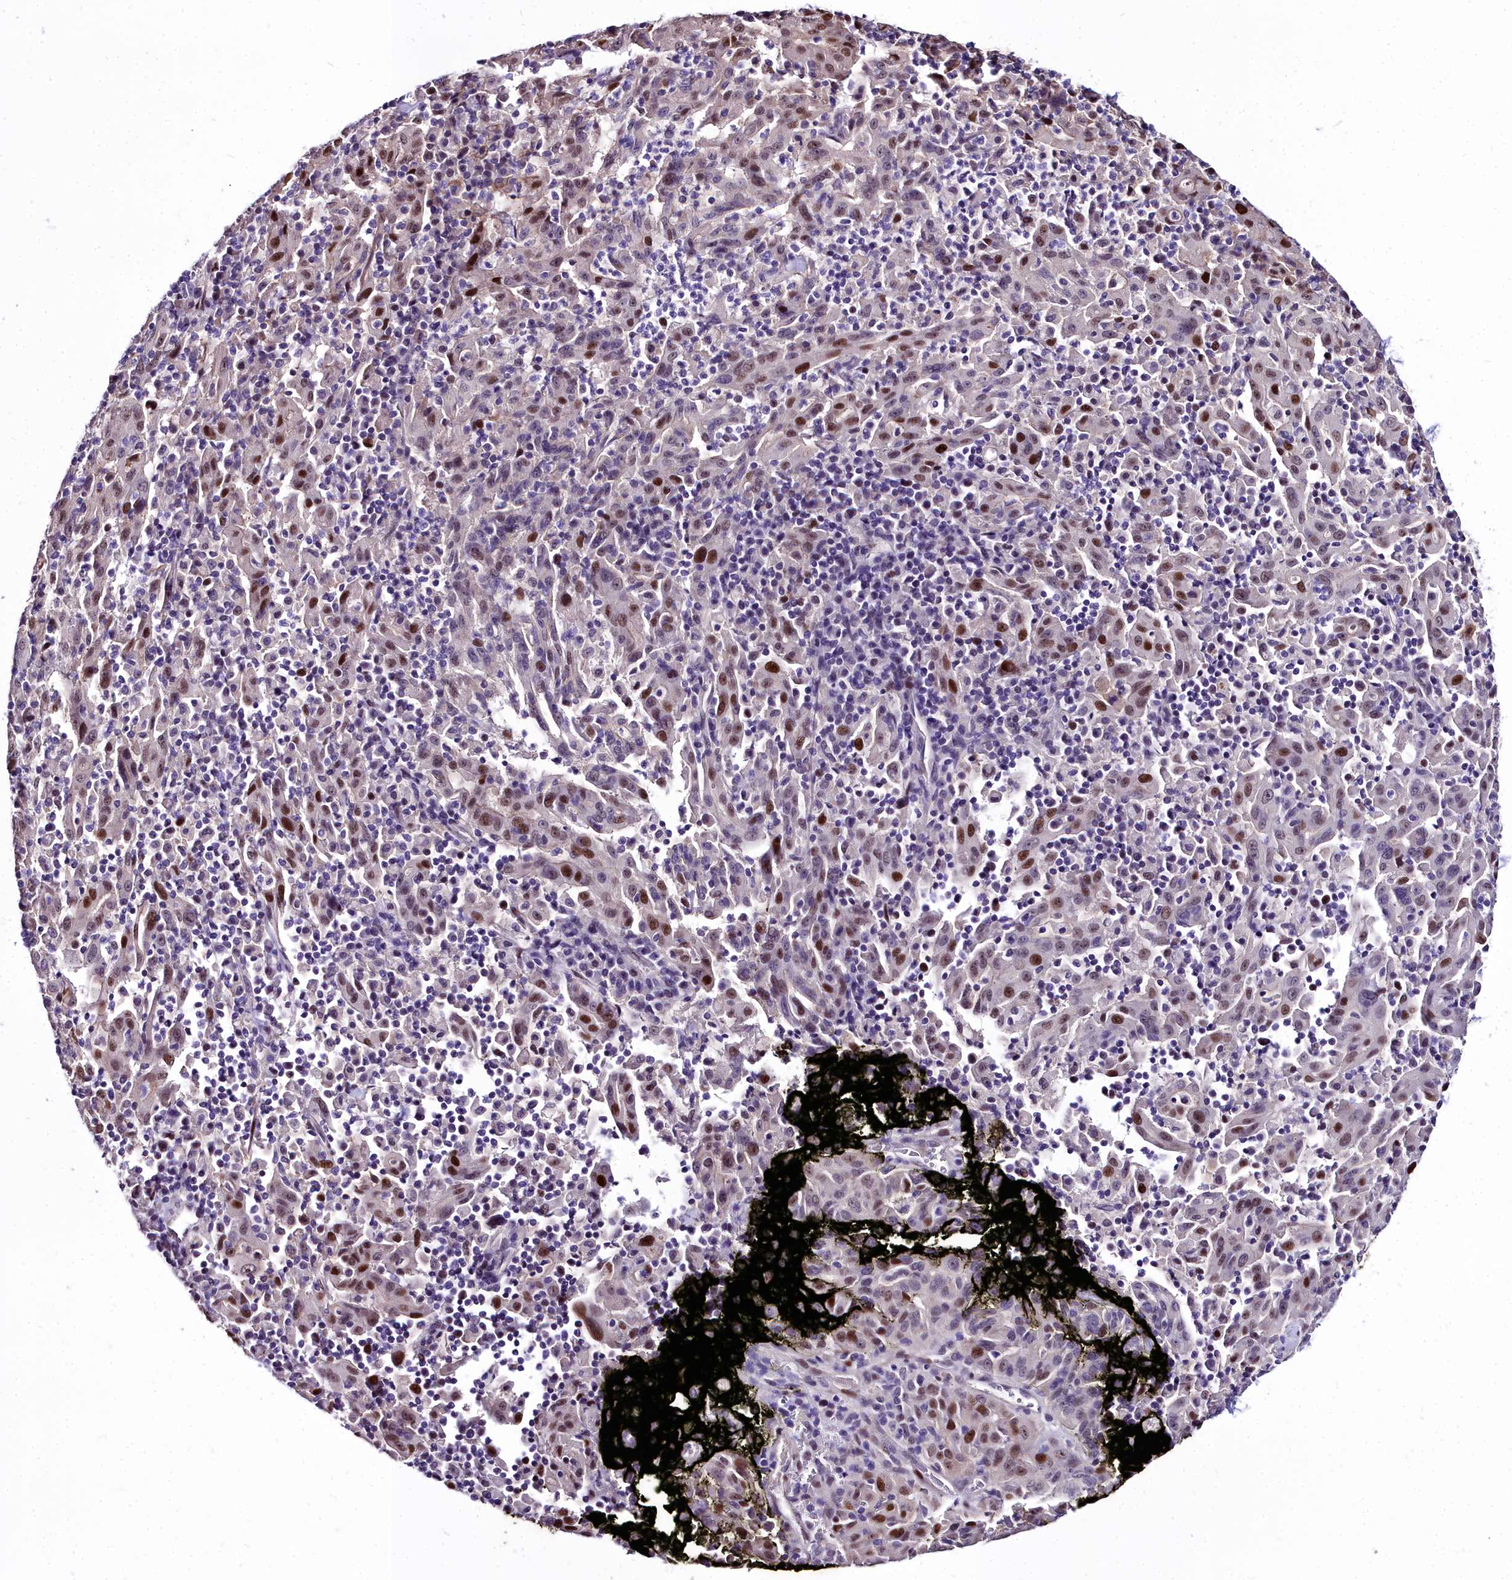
{"staining": {"intensity": "moderate", "quantity": ">75%", "location": "nuclear"}, "tissue": "pancreatic cancer", "cell_type": "Tumor cells", "image_type": "cancer", "snomed": [{"axis": "morphology", "description": "Adenocarcinoma, NOS"}, {"axis": "topography", "description": "Pancreas"}], "caption": "Immunohistochemical staining of human adenocarcinoma (pancreatic) exhibits medium levels of moderate nuclear staining in approximately >75% of tumor cells.", "gene": "TRIML2", "patient": {"sex": "male", "age": 63}}